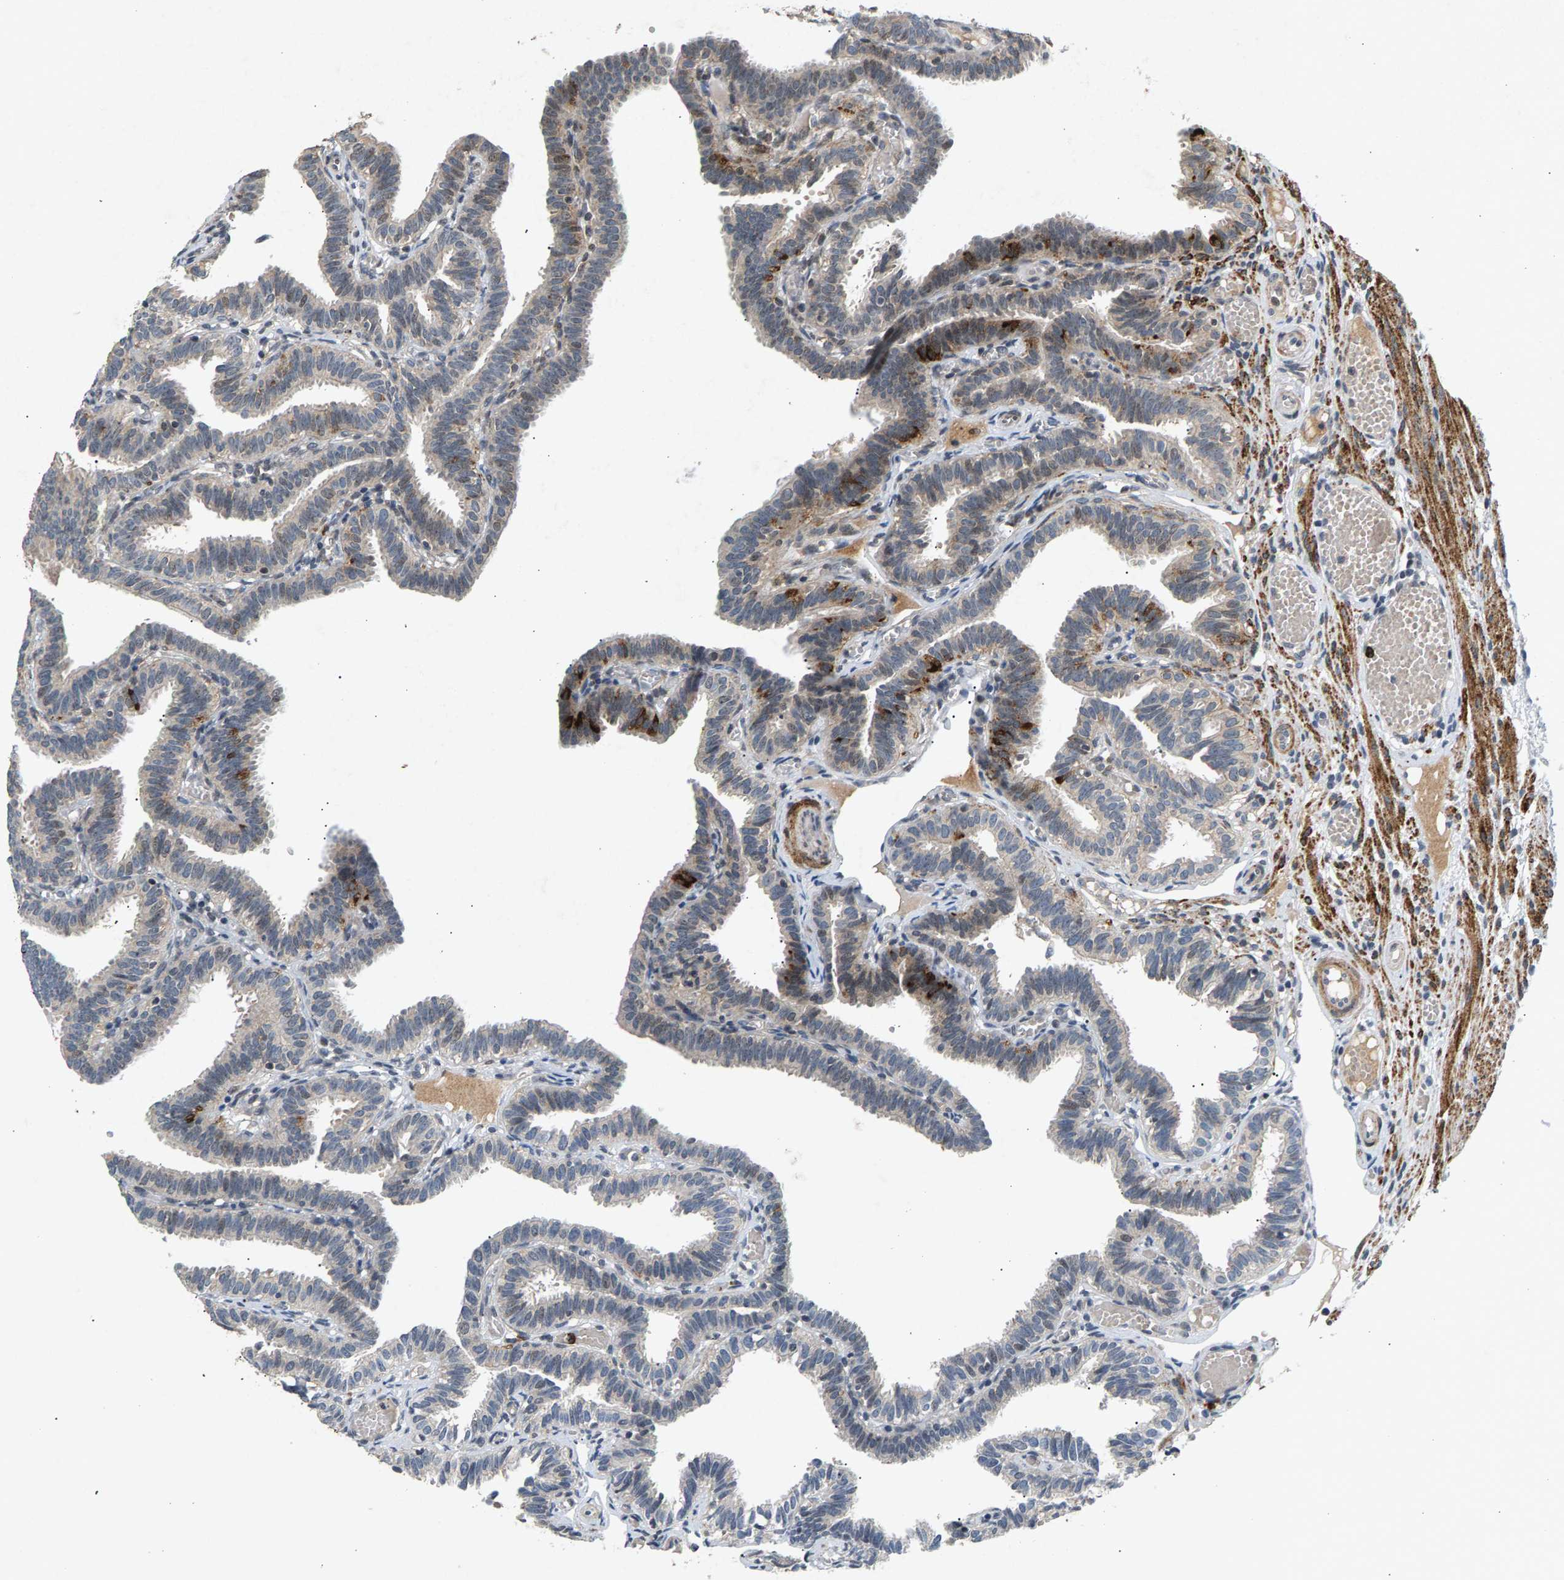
{"staining": {"intensity": "strong", "quantity": "<25%", "location": "cytoplasmic/membranous"}, "tissue": "fallopian tube", "cell_type": "Glandular cells", "image_type": "normal", "snomed": [{"axis": "morphology", "description": "Normal tissue, NOS"}, {"axis": "topography", "description": "Fallopian tube"}], "caption": "Glandular cells reveal strong cytoplasmic/membranous expression in approximately <25% of cells in unremarkable fallopian tube.", "gene": "ZPR1", "patient": {"sex": "female", "age": 29}}